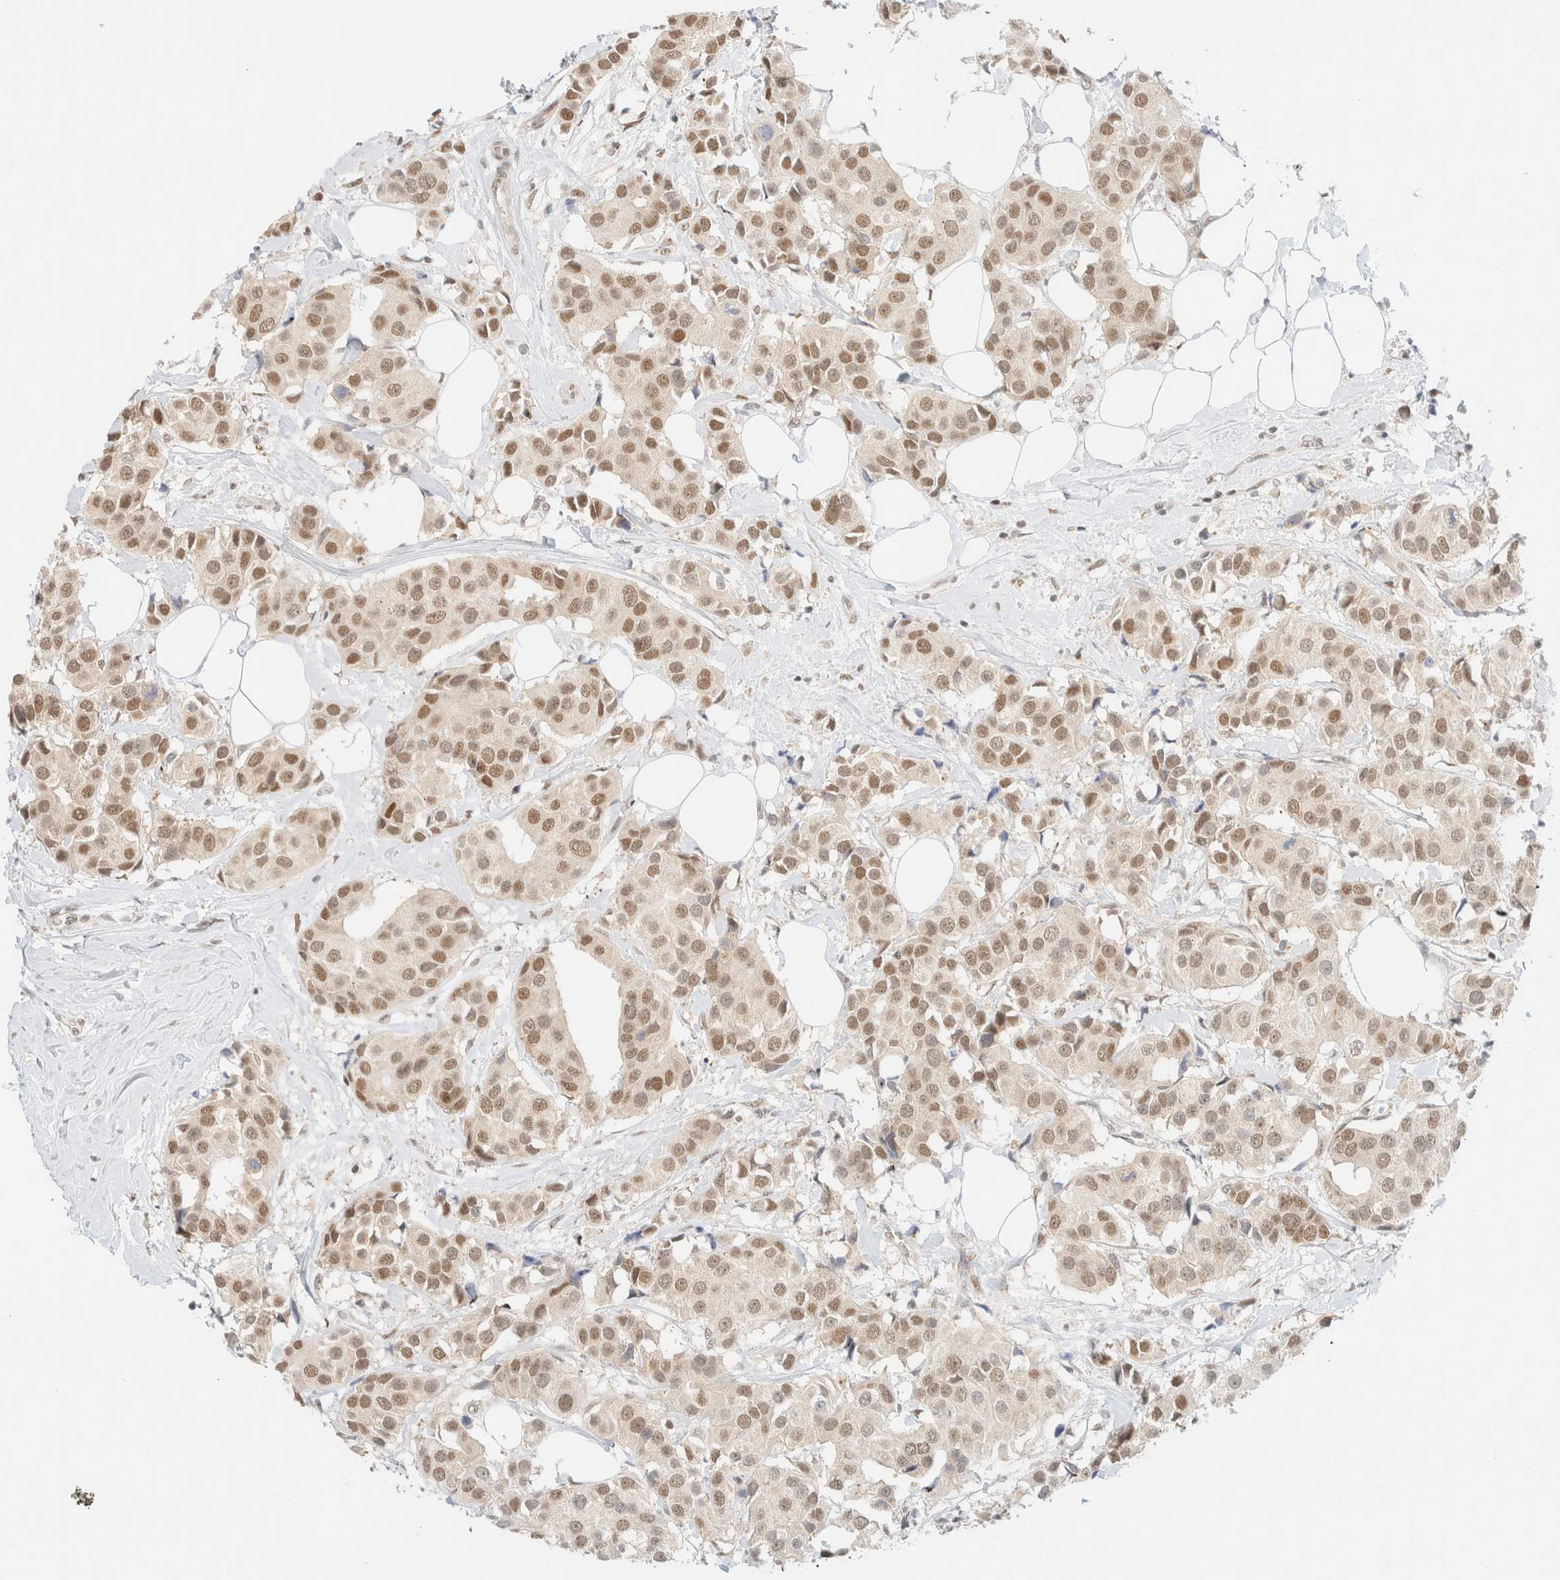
{"staining": {"intensity": "moderate", "quantity": ">75%", "location": "nuclear"}, "tissue": "breast cancer", "cell_type": "Tumor cells", "image_type": "cancer", "snomed": [{"axis": "morphology", "description": "Normal tissue, NOS"}, {"axis": "morphology", "description": "Duct carcinoma"}, {"axis": "topography", "description": "Breast"}], "caption": "Immunohistochemical staining of human breast cancer (invasive ductal carcinoma) shows moderate nuclear protein expression in about >75% of tumor cells.", "gene": "PYGO2", "patient": {"sex": "female", "age": 39}}